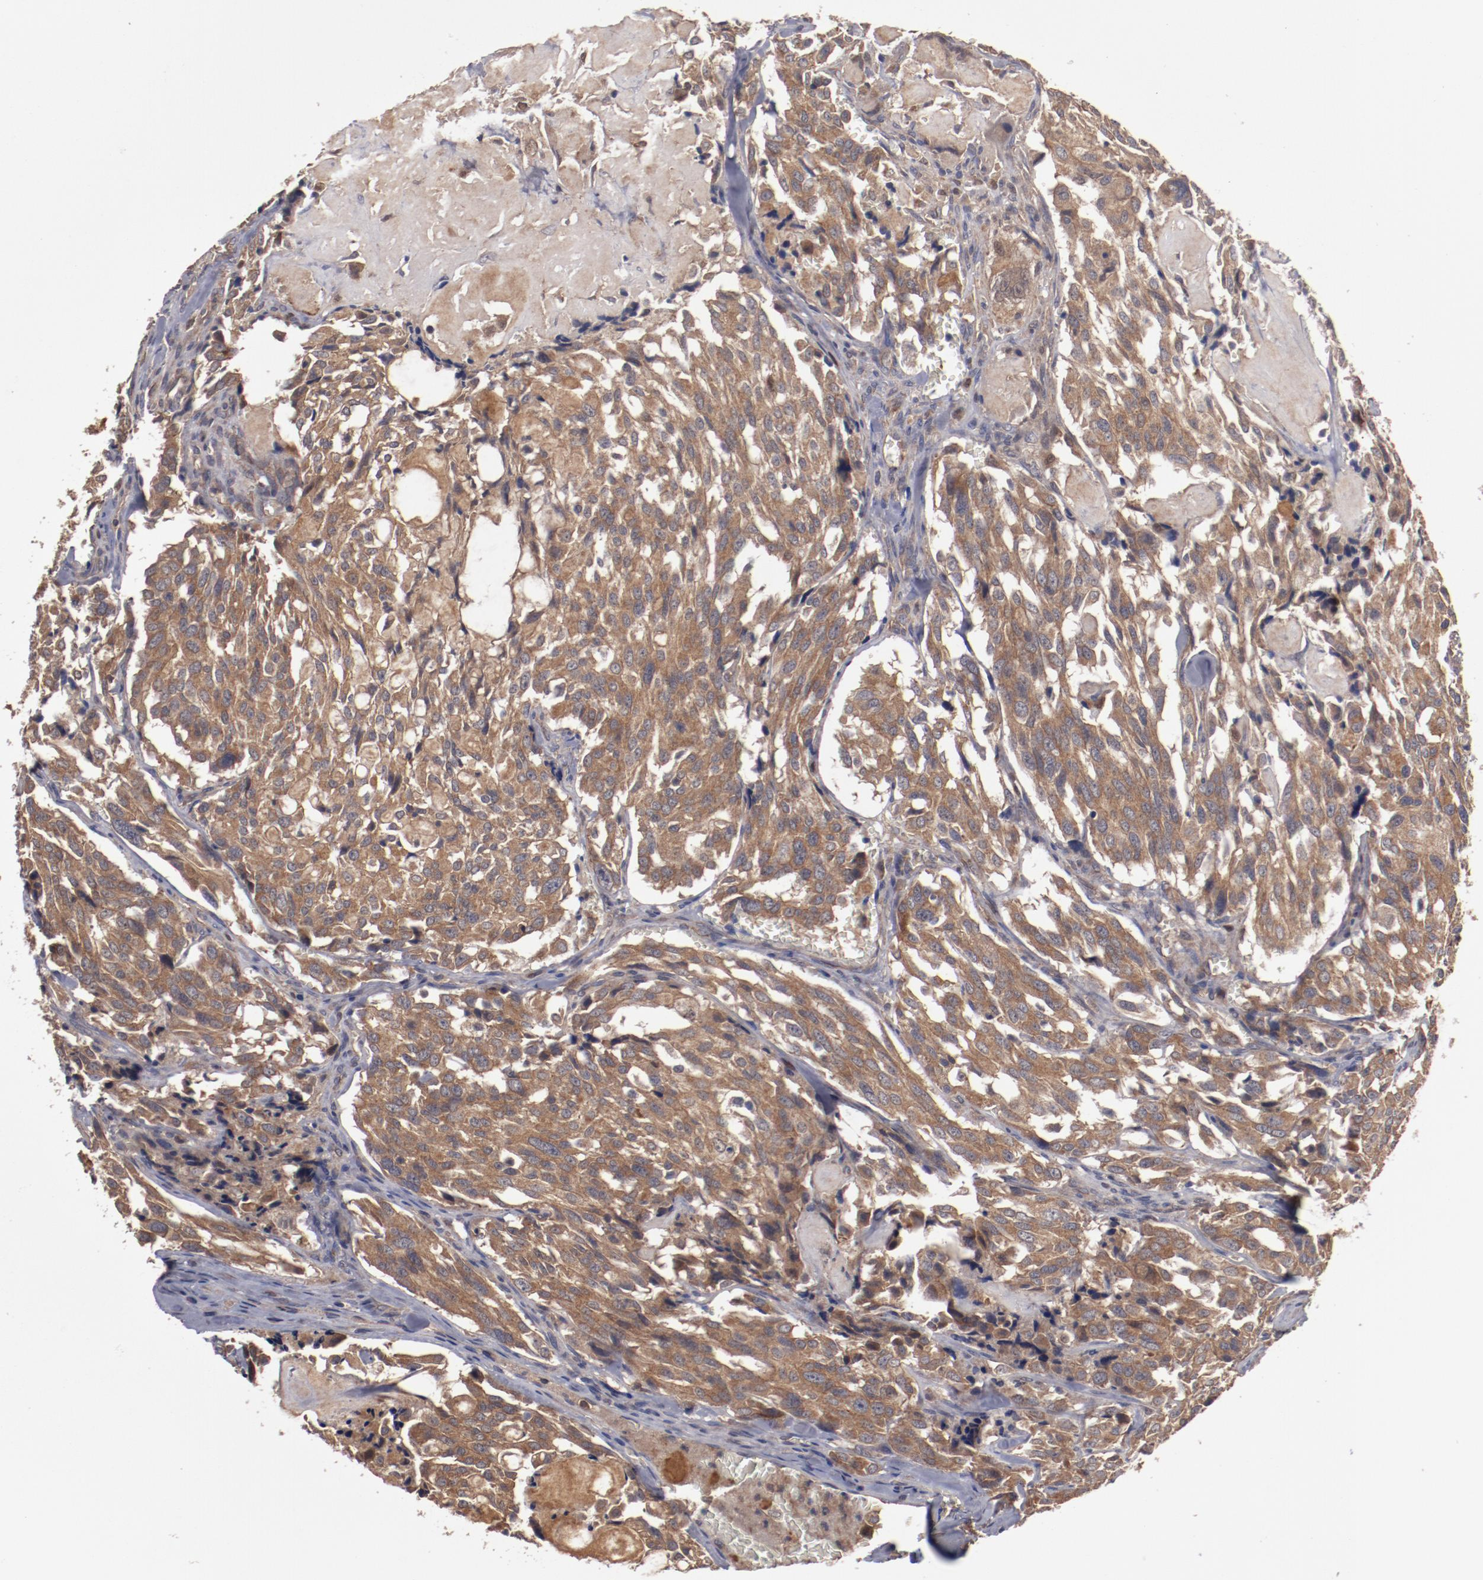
{"staining": {"intensity": "moderate", "quantity": ">75%", "location": "cytoplasmic/membranous"}, "tissue": "thyroid cancer", "cell_type": "Tumor cells", "image_type": "cancer", "snomed": [{"axis": "morphology", "description": "Carcinoma, NOS"}, {"axis": "morphology", "description": "Carcinoid, malignant, NOS"}, {"axis": "topography", "description": "Thyroid gland"}], "caption": "Immunohistochemical staining of thyroid carcinoma reveals moderate cytoplasmic/membranous protein expression in about >75% of tumor cells.", "gene": "DNAAF2", "patient": {"sex": "male", "age": 33}}